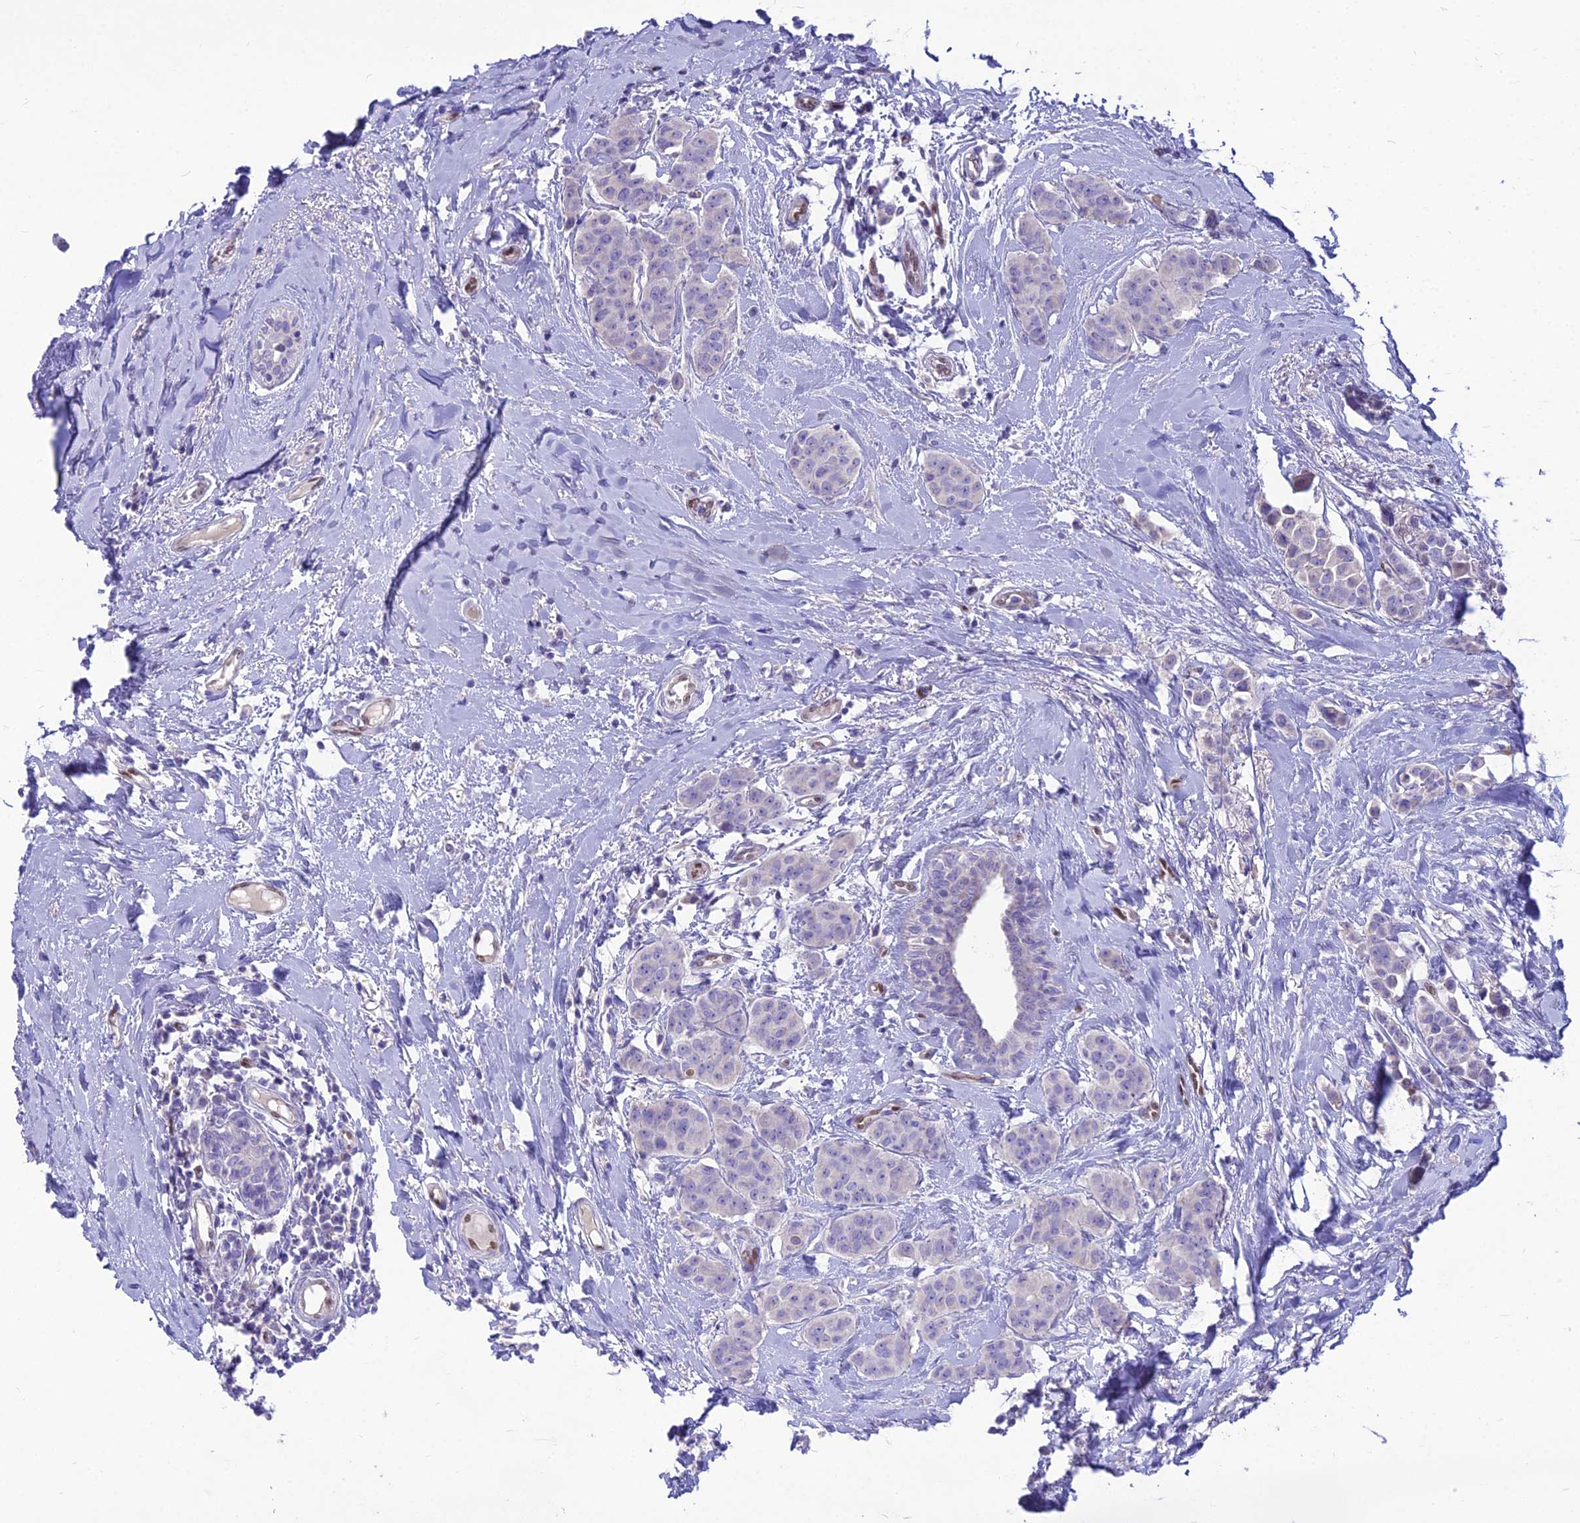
{"staining": {"intensity": "negative", "quantity": "none", "location": "none"}, "tissue": "breast cancer", "cell_type": "Tumor cells", "image_type": "cancer", "snomed": [{"axis": "morphology", "description": "Duct carcinoma"}, {"axis": "topography", "description": "Breast"}], "caption": "The IHC micrograph has no significant expression in tumor cells of breast invasive ductal carcinoma tissue. (IHC, brightfield microscopy, high magnification).", "gene": "NOVA2", "patient": {"sex": "female", "age": 40}}